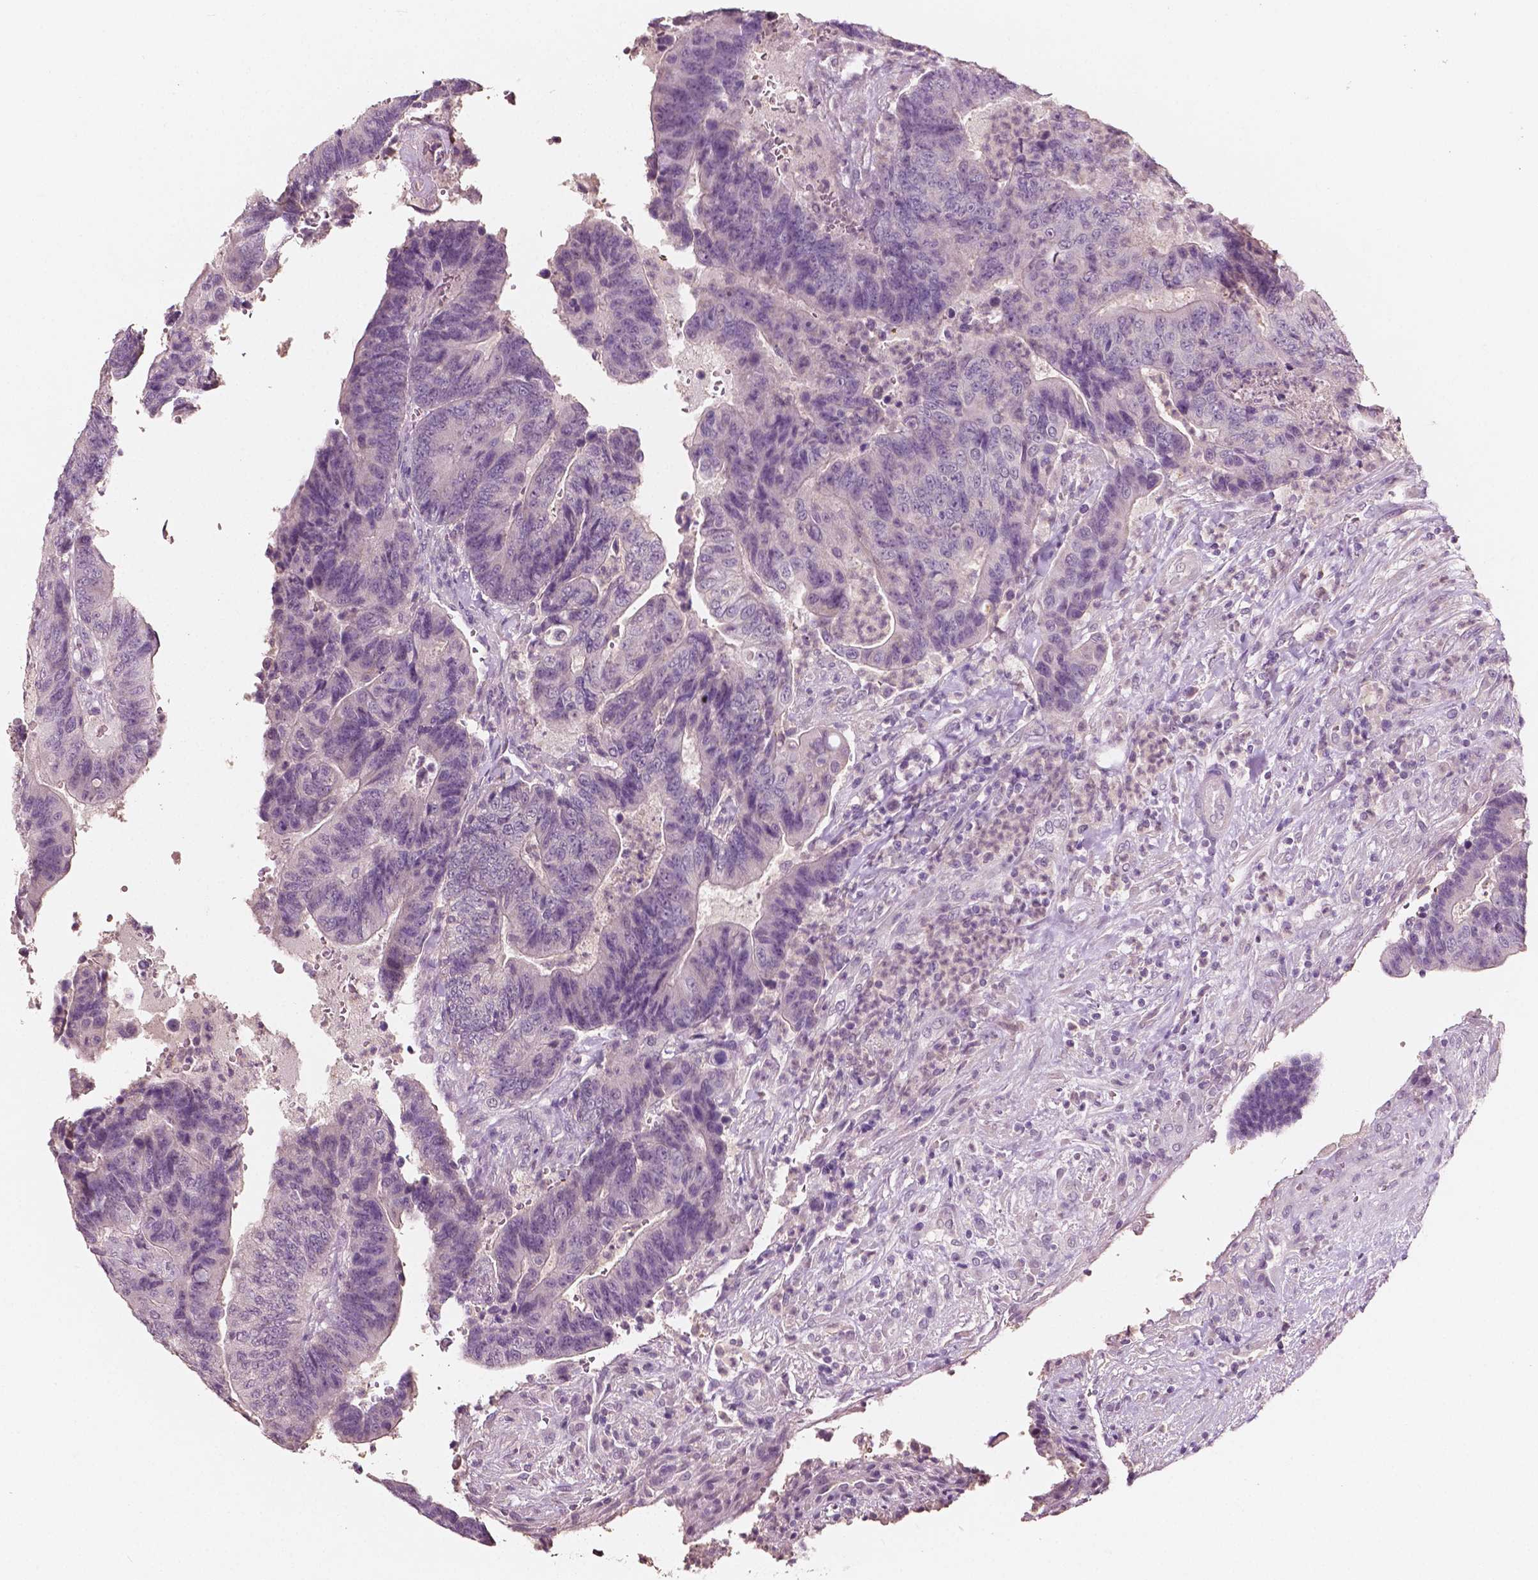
{"staining": {"intensity": "negative", "quantity": "none", "location": "none"}, "tissue": "colorectal cancer", "cell_type": "Tumor cells", "image_type": "cancer", "snomed": [{"axis": "morphology", "description": "Adenocarcinoma, NOS"}, {"axis": "topography", "description": "Colon"}], "caption": "This is a micrograph of IHC staining of colorectal cancer, which shows no expression in tumor cells.", "gene": "PLA2R1", "patient": {"sex": "female", "age": 48}}